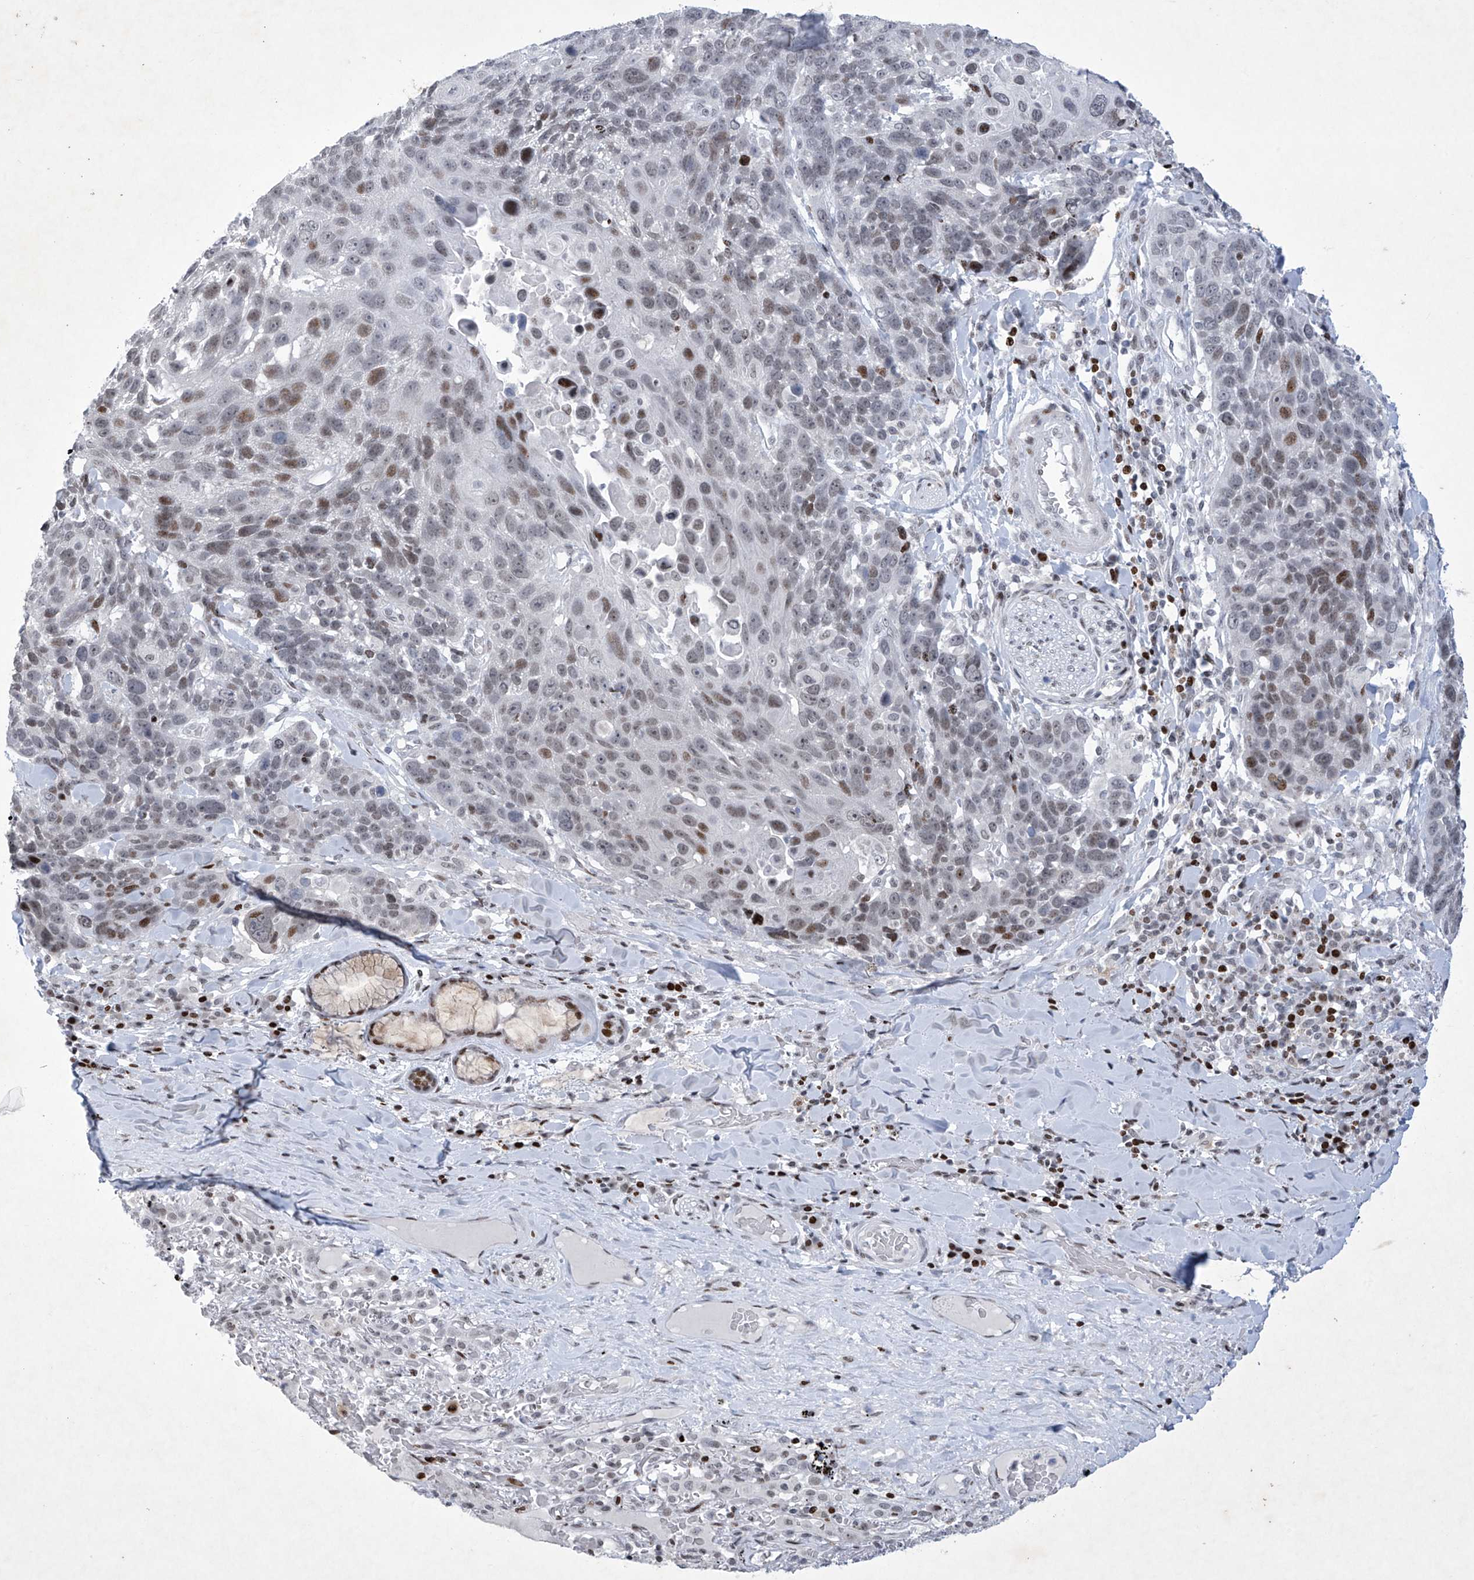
{"staining": {"intensity": "moderate", "quantity": "25%-75%", "location": "nuclear"}, "tissue": "lung cancer", "cell_type": "Tumor cells", "image_type": "cancer", "snomed": [{"axis": "morphology", "description": "Squamous cell carcinoma, NOS"}, {"axis": "topography", "description": "Lung"}], "caption": "Immunohistochemical staining of human lung cancer exhibits moderate nuclear protein staining in approximately 25%-75% of tumor cells.", "gene": "RFX7", "patient": {"sex": "male", "age": 66}}